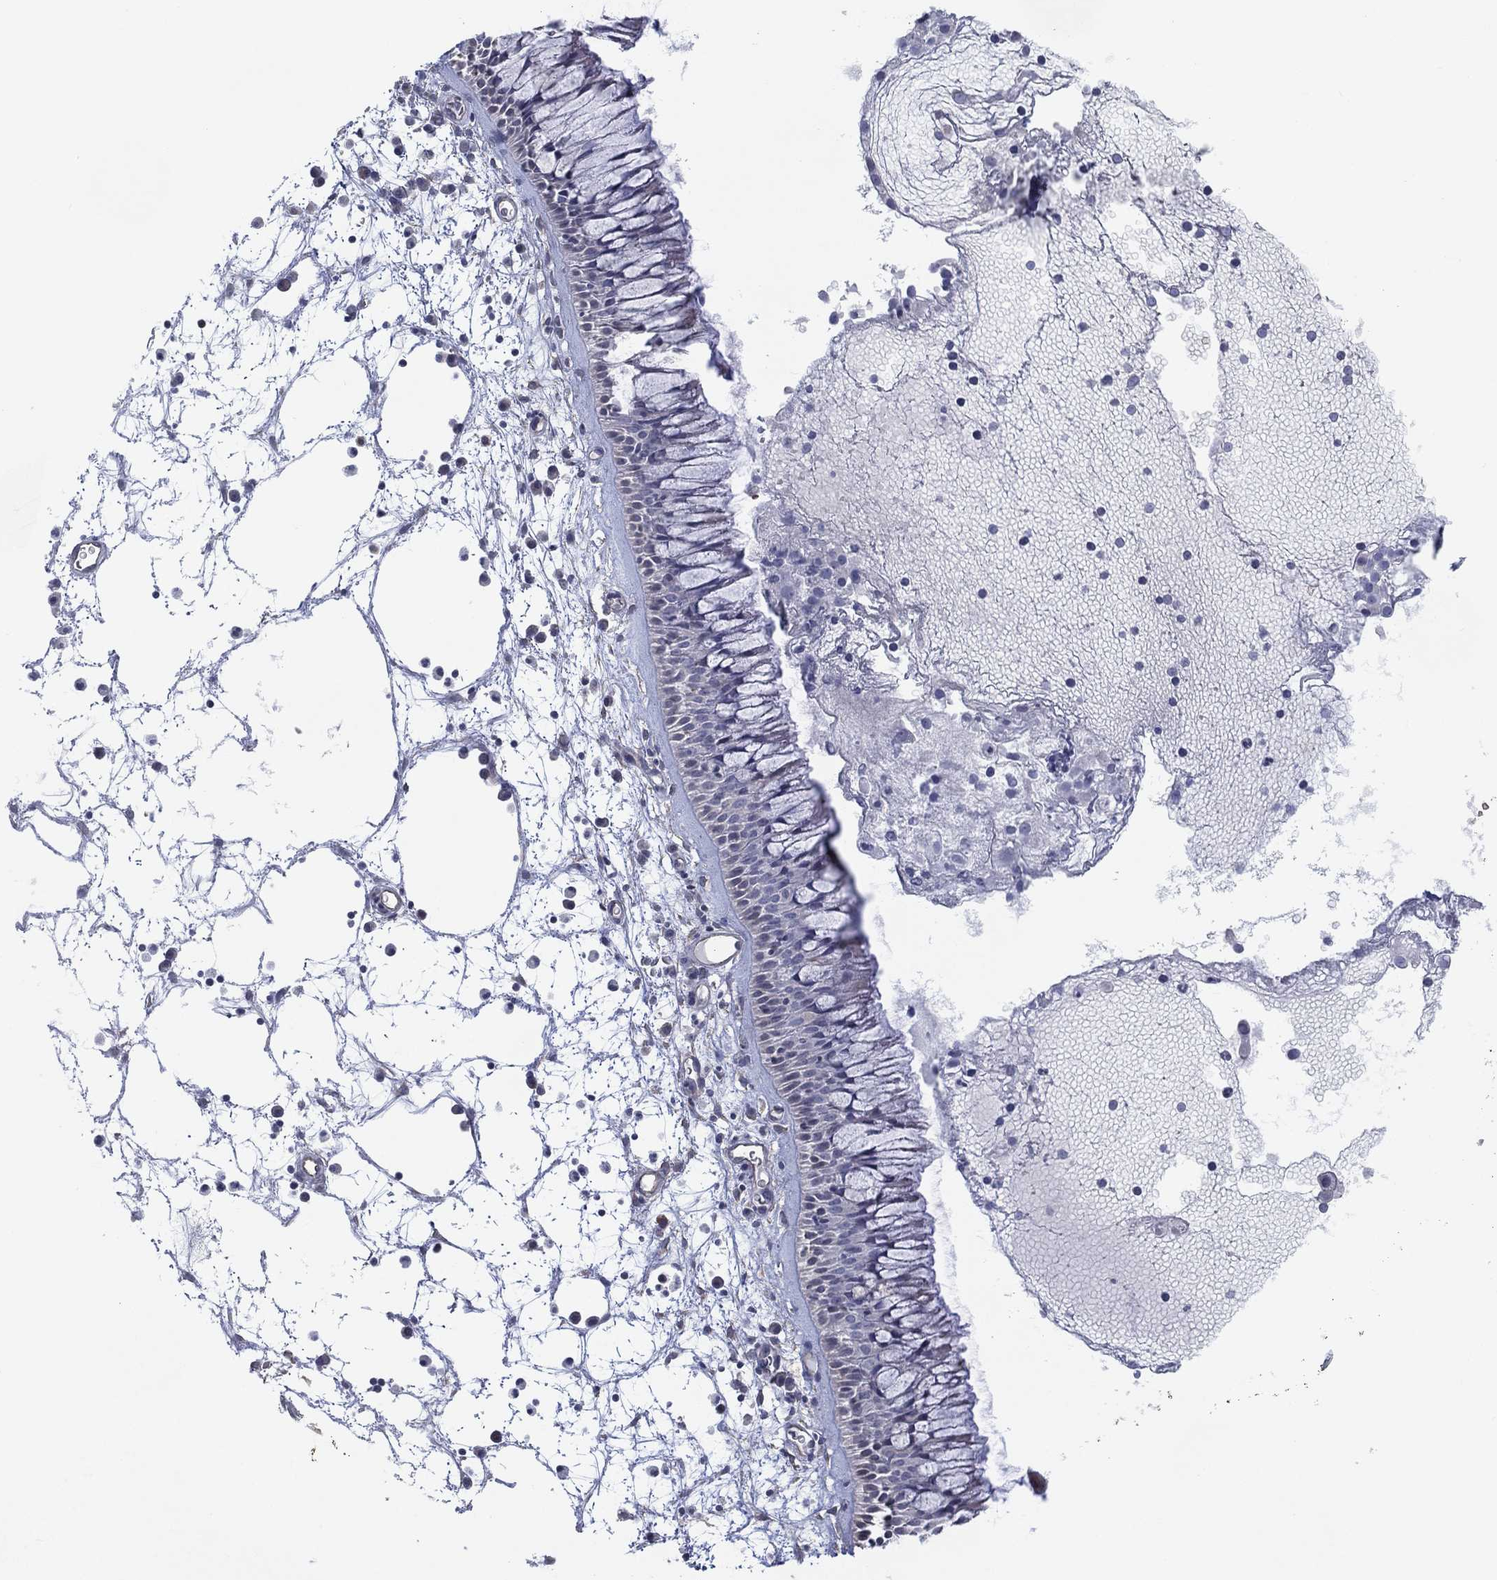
{"staining": {"intensity": "negative", "quantity": "none", "location": "none"}, "tissue": "nasopharynx", "cell_type": "Respiratory epithelial cells", "image_type": "normal", "snomed": [{"axis": "morphology", "description": "Normal tissue, NOS"}, {"axis": "topography", "description": "Nasopharynx"}], "caption": "Image shows no significant protein expression in respiratory epithelial cells of unremarkable nasopharynx. The staining is performed using DAB (3,3'-diaminobenzidine) brown chromogen with nuclei counter-stained in using hematoxylin.", "gene": "CFTR", "patient": {"sex": "male", "age": 69}}